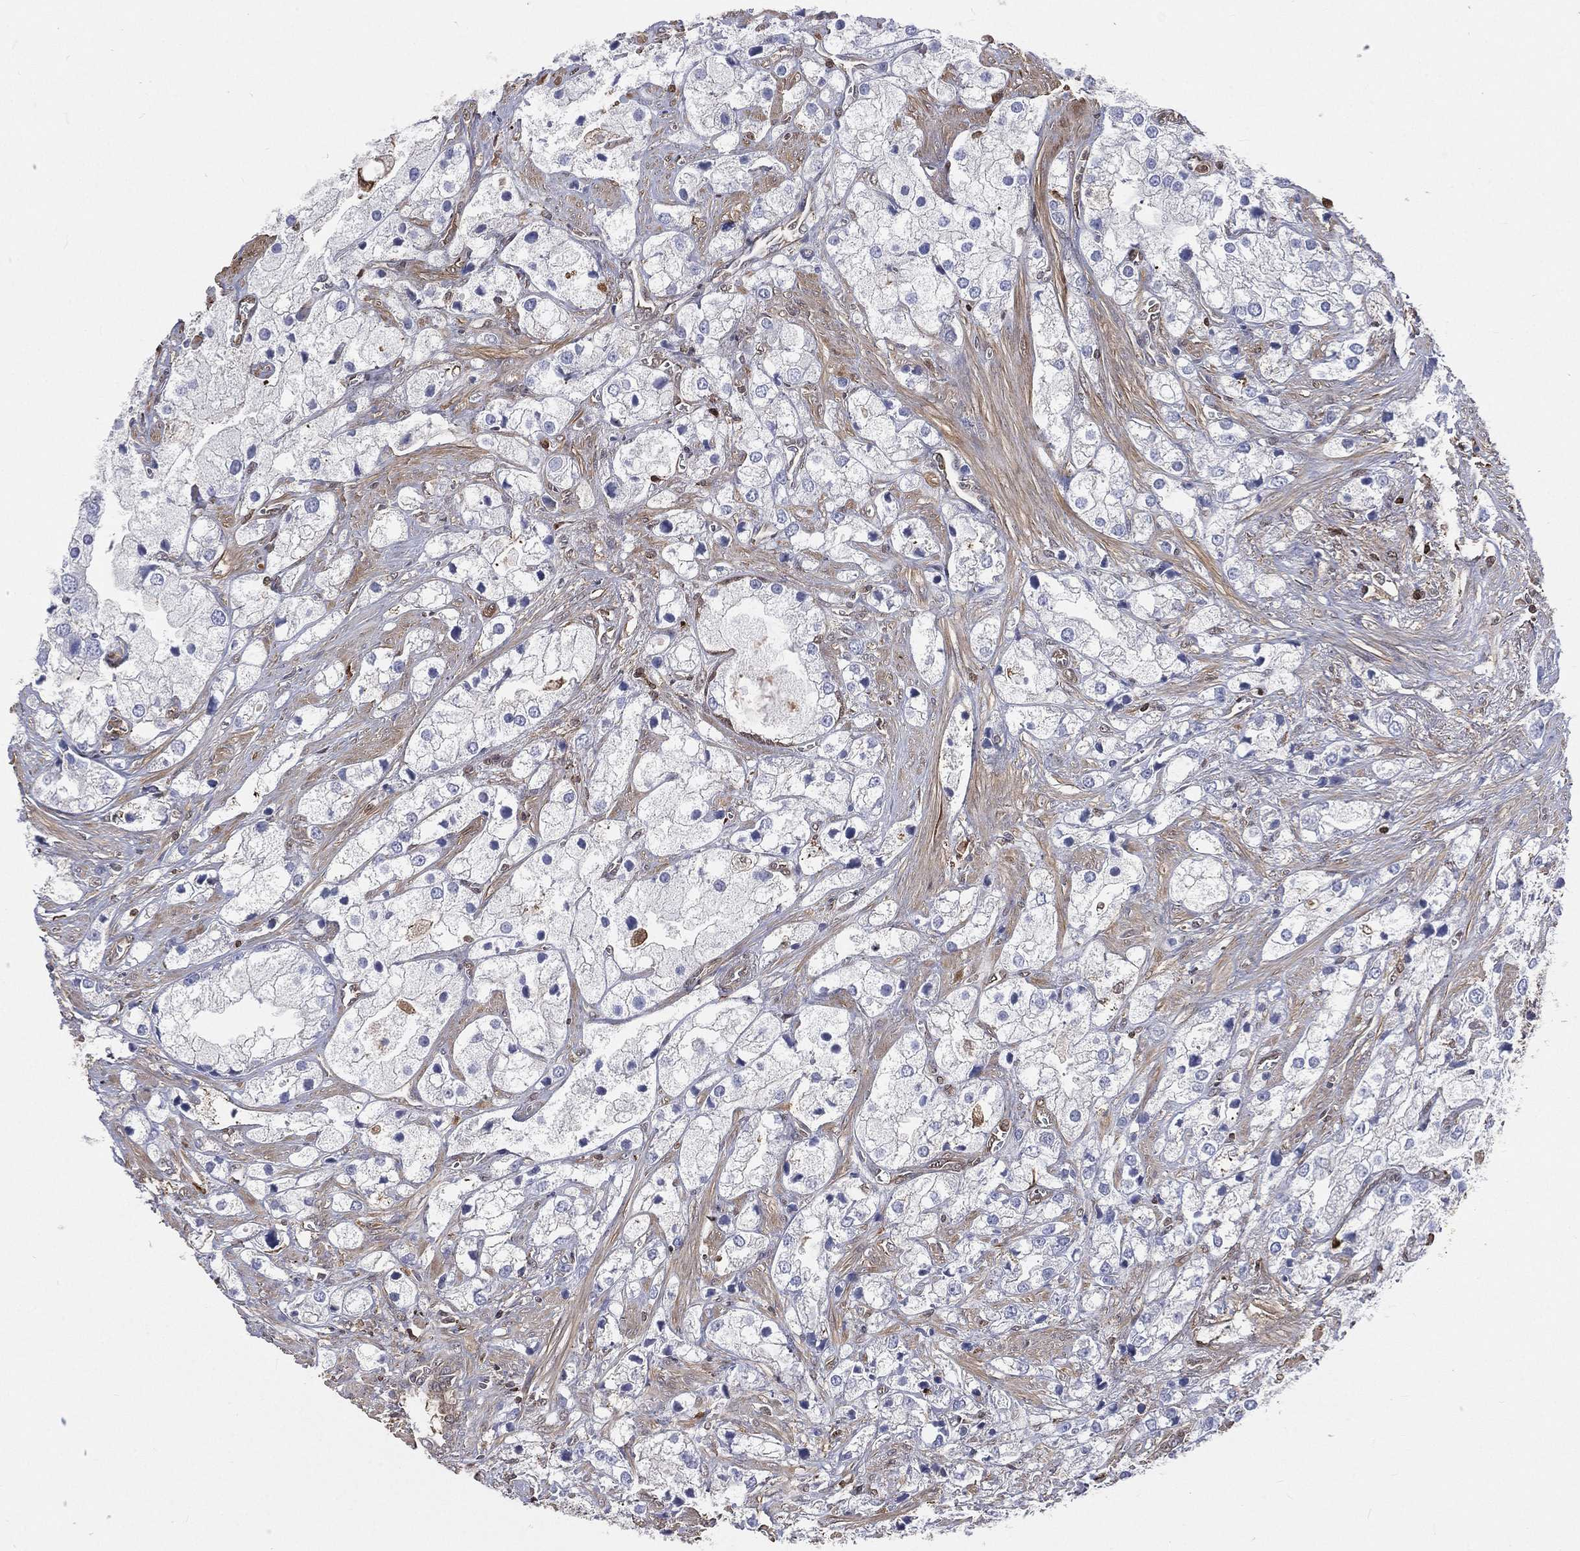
{"staining": {"intensity": "negative", "quantity": "none", "location": "none"}, "tissue": "prostate cancer", "cell_type": "Tumor cells", "image_type": "cancer", "snomed": [{"axis": "morphology", "description": "Adenocarcinoma, NOS"}, {"axis": "topography", "description": "Prostate and seminal vesicle, NOS"}, {"axis": "topography", "description": "Prostate"}], "caption": "Tumor cells show no significant protein positivity in prostate cancer.", "gene": "TBC1D2", "patient": {"sex": "male", "age": 79}}